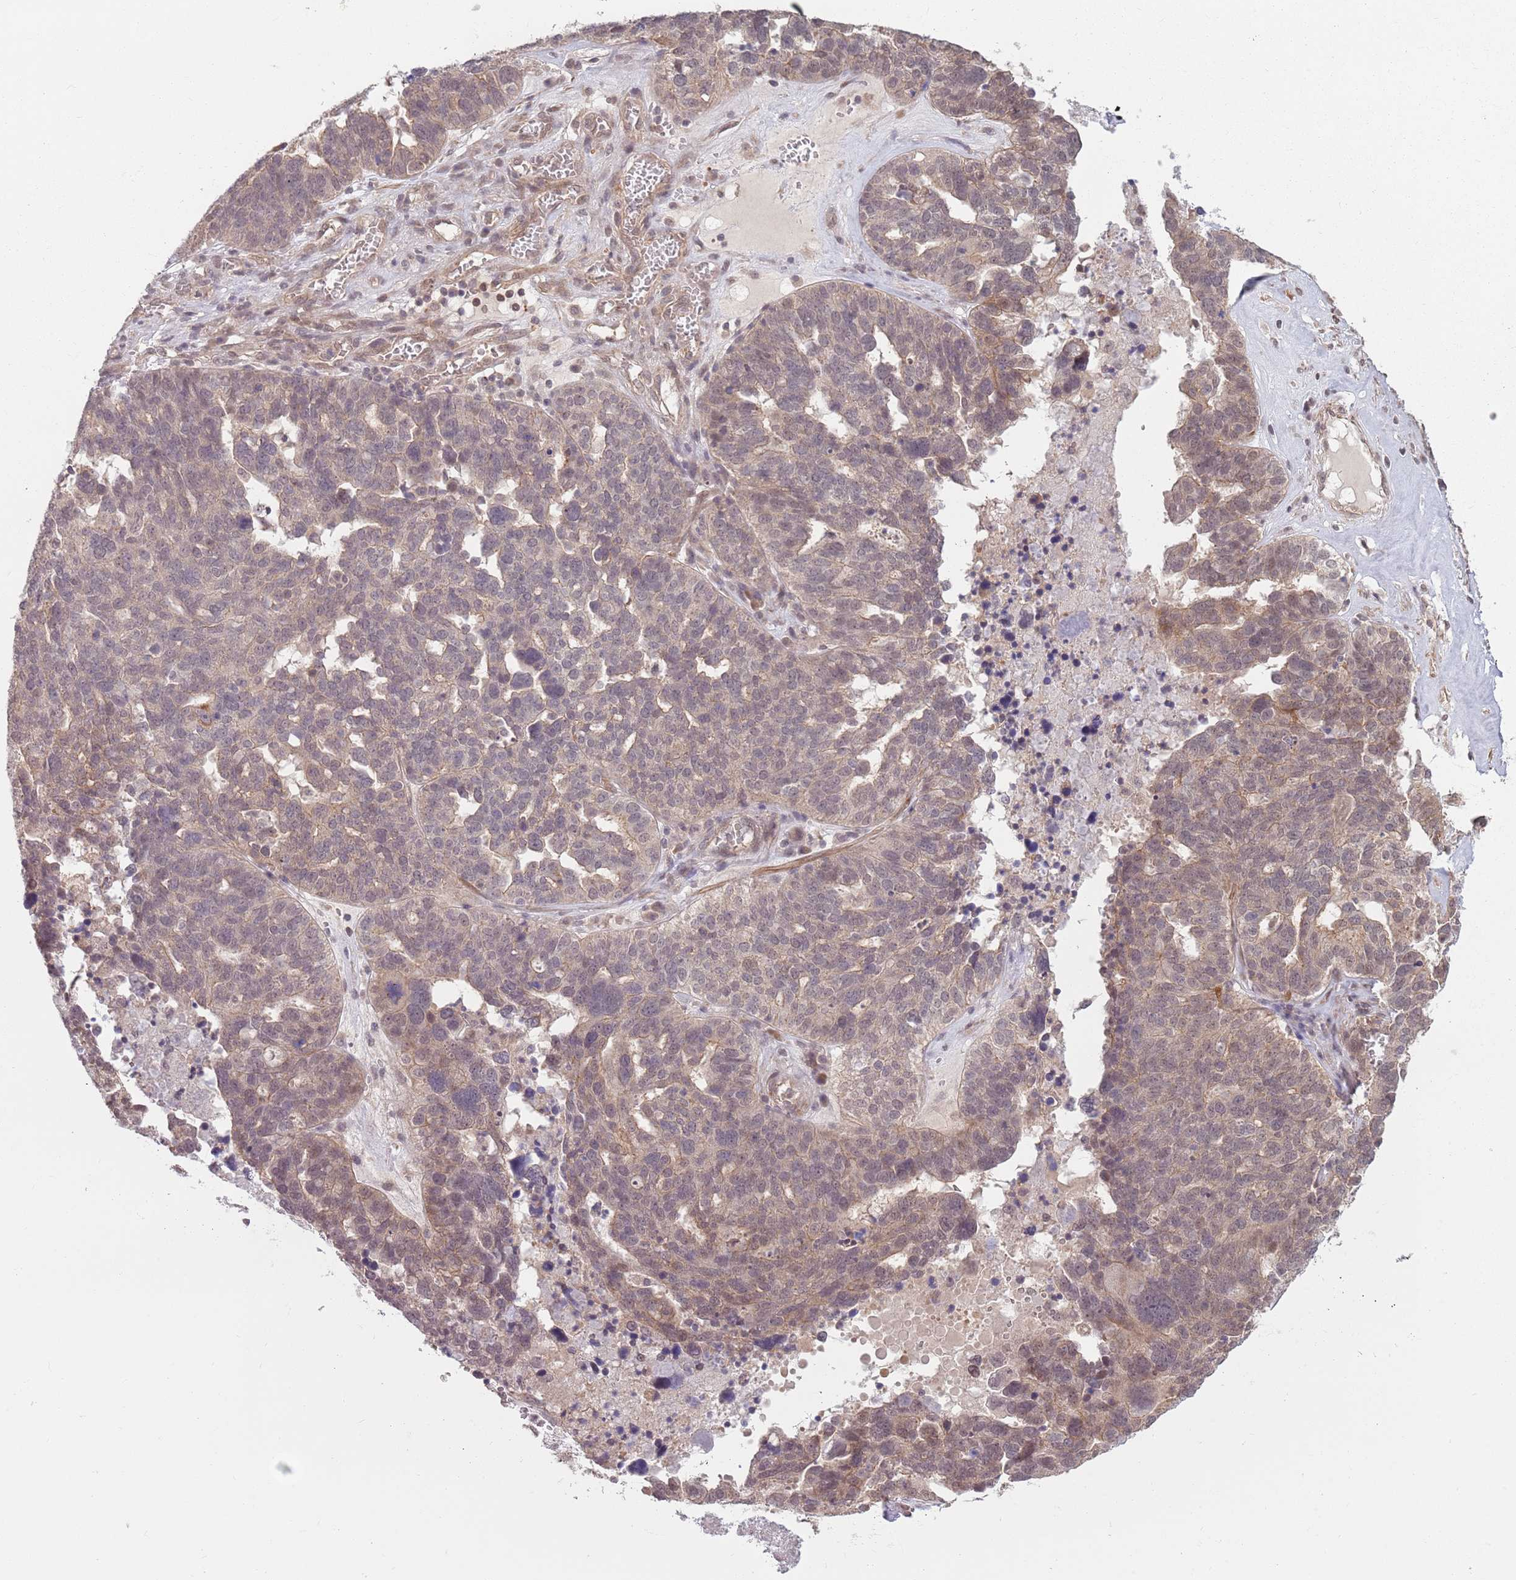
{"staining": {"intensity": "weak", "quantity": "25%-75%", "location": "cytoplasmic/membranous,nuclear"}, "tissue": "ovarian cancer", "cell_type": "Tumor cells", "image_type": "cancer", "snomed": [{"axis": "morphology", "description": "Cystadenocarcinoma, serous, NOS"}, {"axis": "topography", "description": "Ovary"}], "caption": "DAB immunohistochemical staining of ovarian cancer (serous cystadenocarcinoma) exhibits weak cytoplasmic/membranous and nuclear protein expression in approximately 25%-75% of tumor cells.", "gene": "CCDC154", "patient": {"sex": "female", "age": 59}}